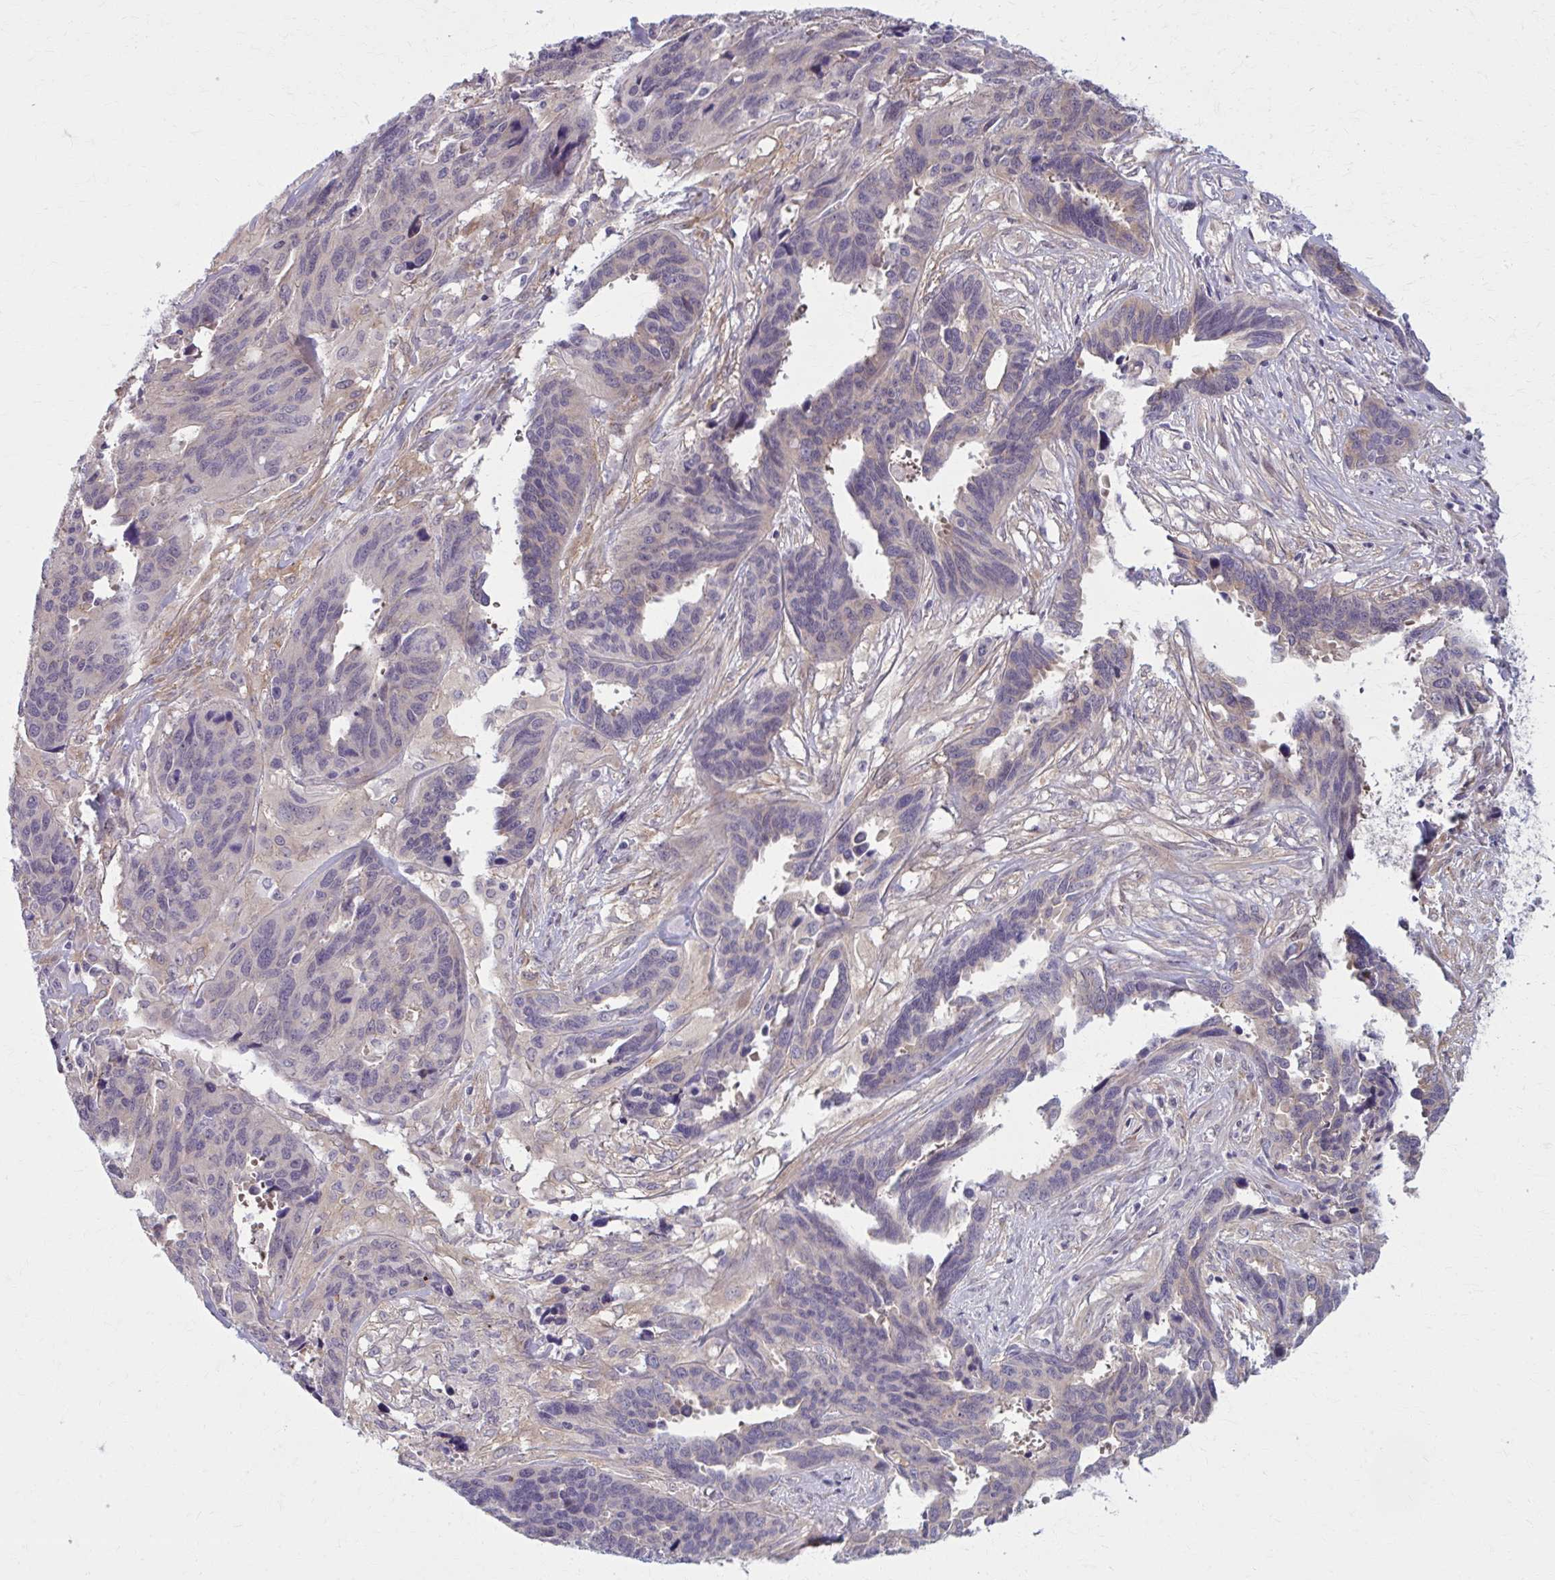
{"staining": {"intensity": "weak", "quantity": "25%-75%", "location": "cytoplasmic/membranous"}, "tissue": "ovarian cancer", "cell_type": "Tumor cells", "image_type": "cancer", "snomed": [{"axis": "morphology", "description": "Cystadenocarcinoma, serous, NOS"}, {"axis": "topography", "description": "Ovary"}], "caption": "Human ovarian cancer stained for a protein (brown) demonstrates weak cytoplasmic/membranous positive staining in approximately 25%-75% of tumor cells.", "gene": "NUMBL", "patient": {"sex": "female", "age": 64}}